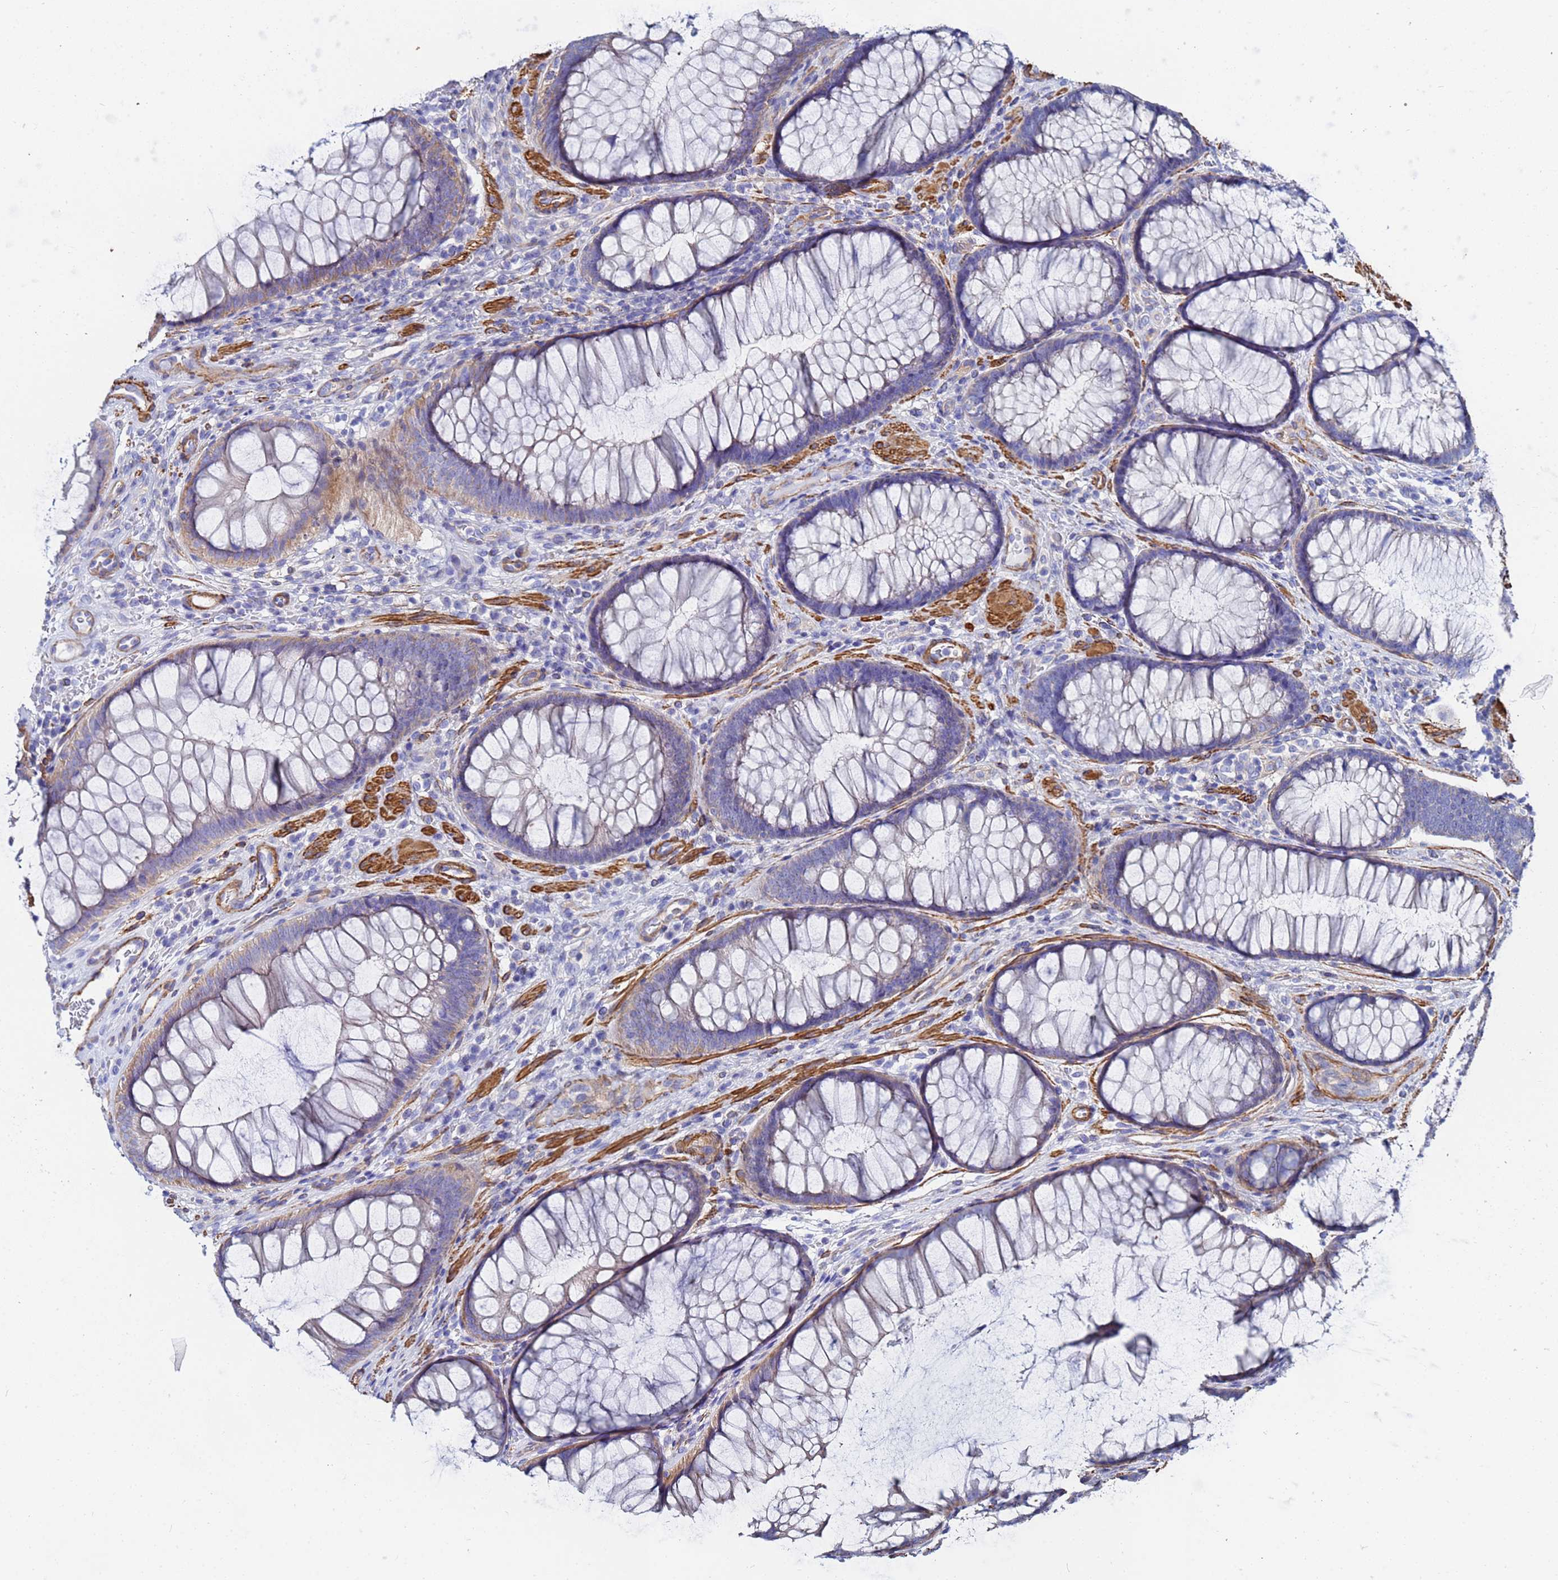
{"staining": {"intensity": "moderate", "quantity": ">75%", "location": "cytoplasmic/membranous"}, "tissue": "colon", "cell_type": "Endothelial cells", "image_type": "normal", "snomed": [{"axis": "morphology", "description": "Normal tissue, NOS"}, {"axis": "topography", "description": "Colon"}], "caption": "A histopathology image of human colon stained for a protein reveals moderate cytoplasmic/membranous brown staining in endothelial cells. (Stains: DAB in brown, nuclei in blue, Microscopy: brightfield microscopy at high magnification).", "gene": "RAB39A", "patient": {"sex": "female", "age": 82}}